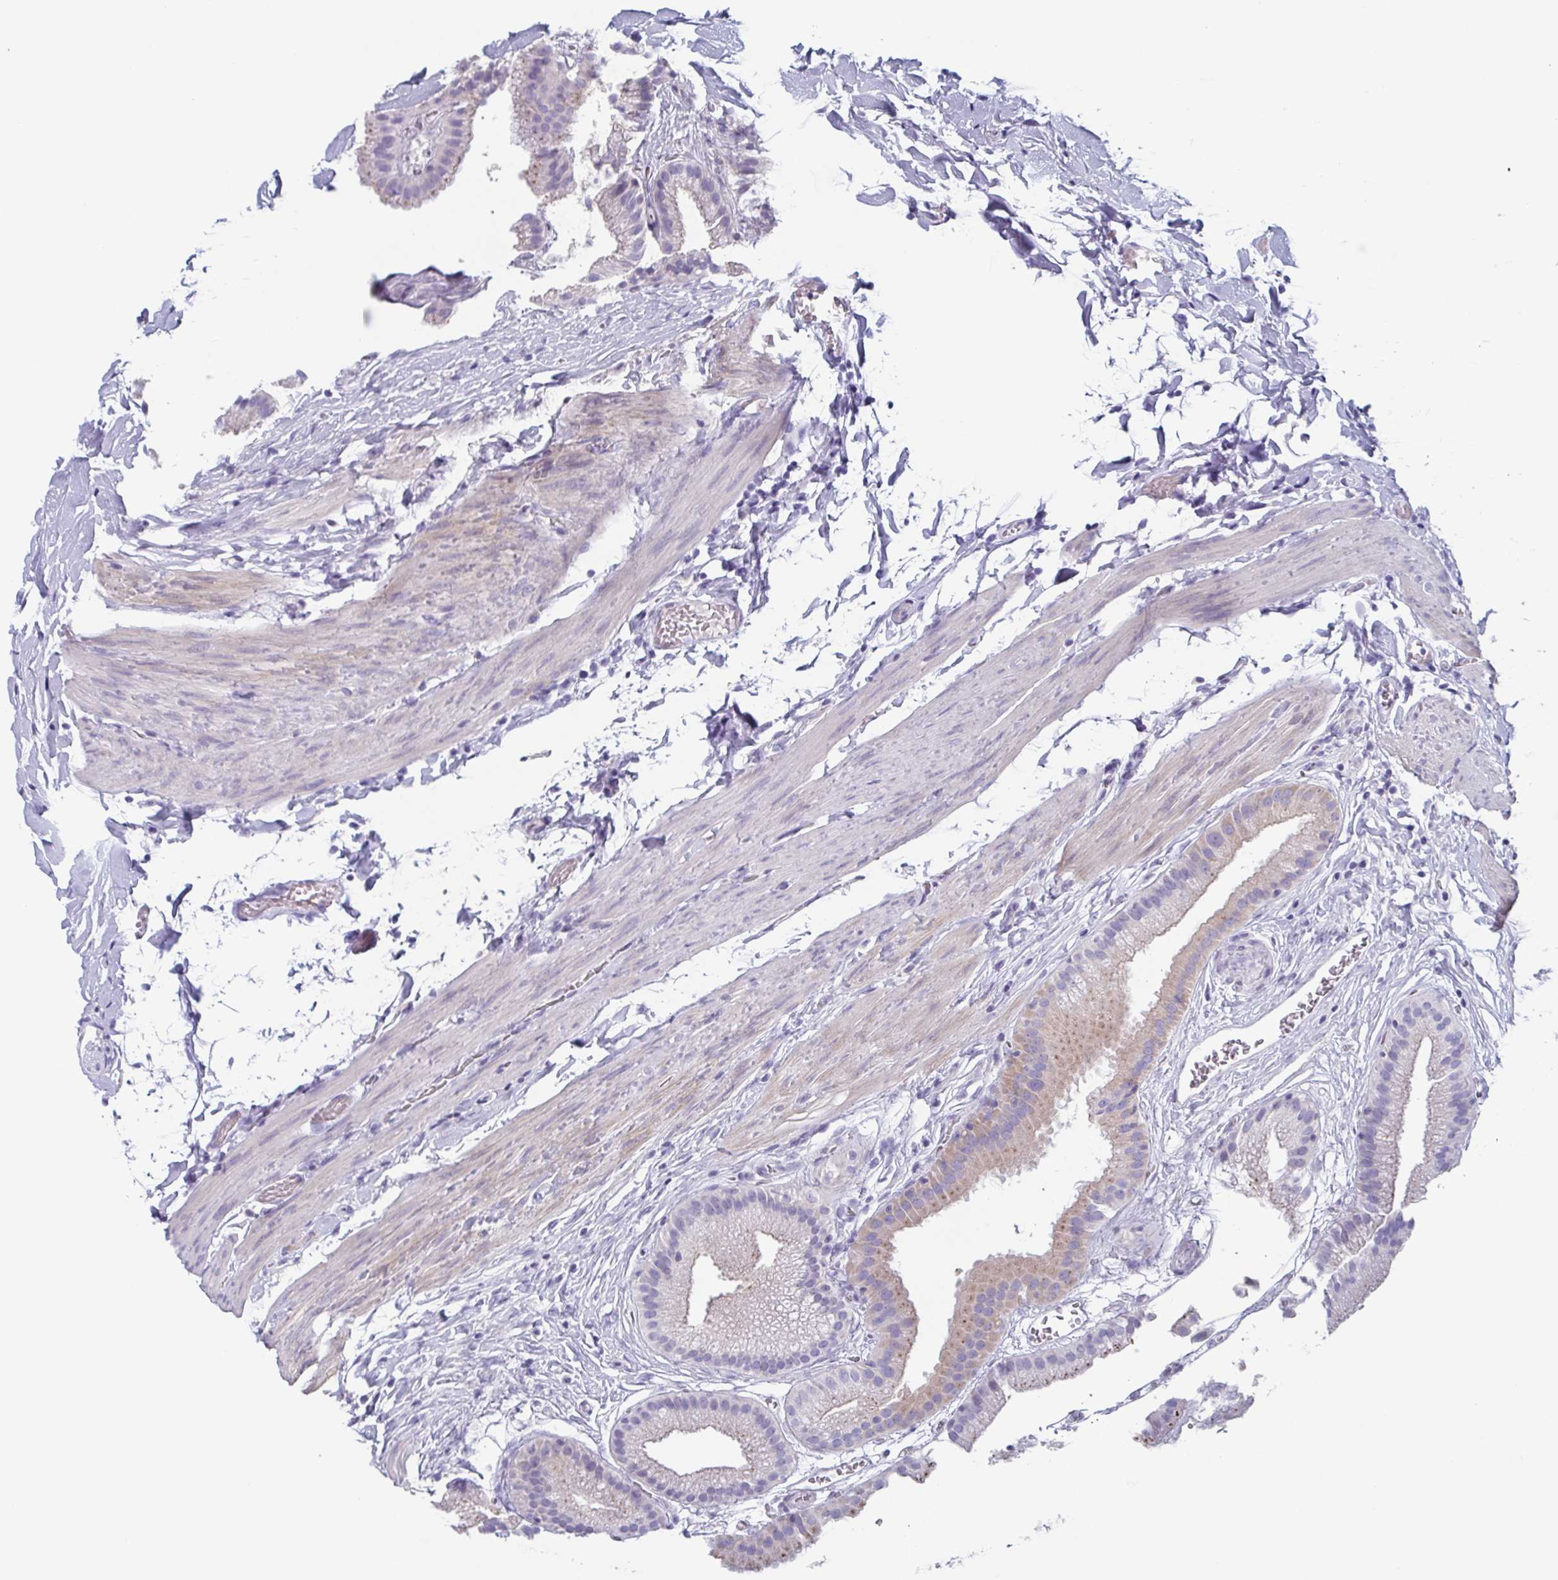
{"staining": {"intensity": "weak", "quantity": "<25%", "location": "cytoplasmic/membranous"}, "tissue": "gallbladder", "cell_type": "Glandular cells", "image_type": "normal", "snomed": [{"axis": "morphology", "description": "Normal tissue, NOS"}, {"axis": "topography", "description": "Gallbladder"}], "caption": "High power microscopy histopathology image of an immunohistochemistry micrograph of unremarkable gallbladder, revealing no significant expression in glandular cells. (DAB IHC with hematoxylin counter stain).", "gene": "LYRM2", "patient": {"sex": "female", "age": 63}}